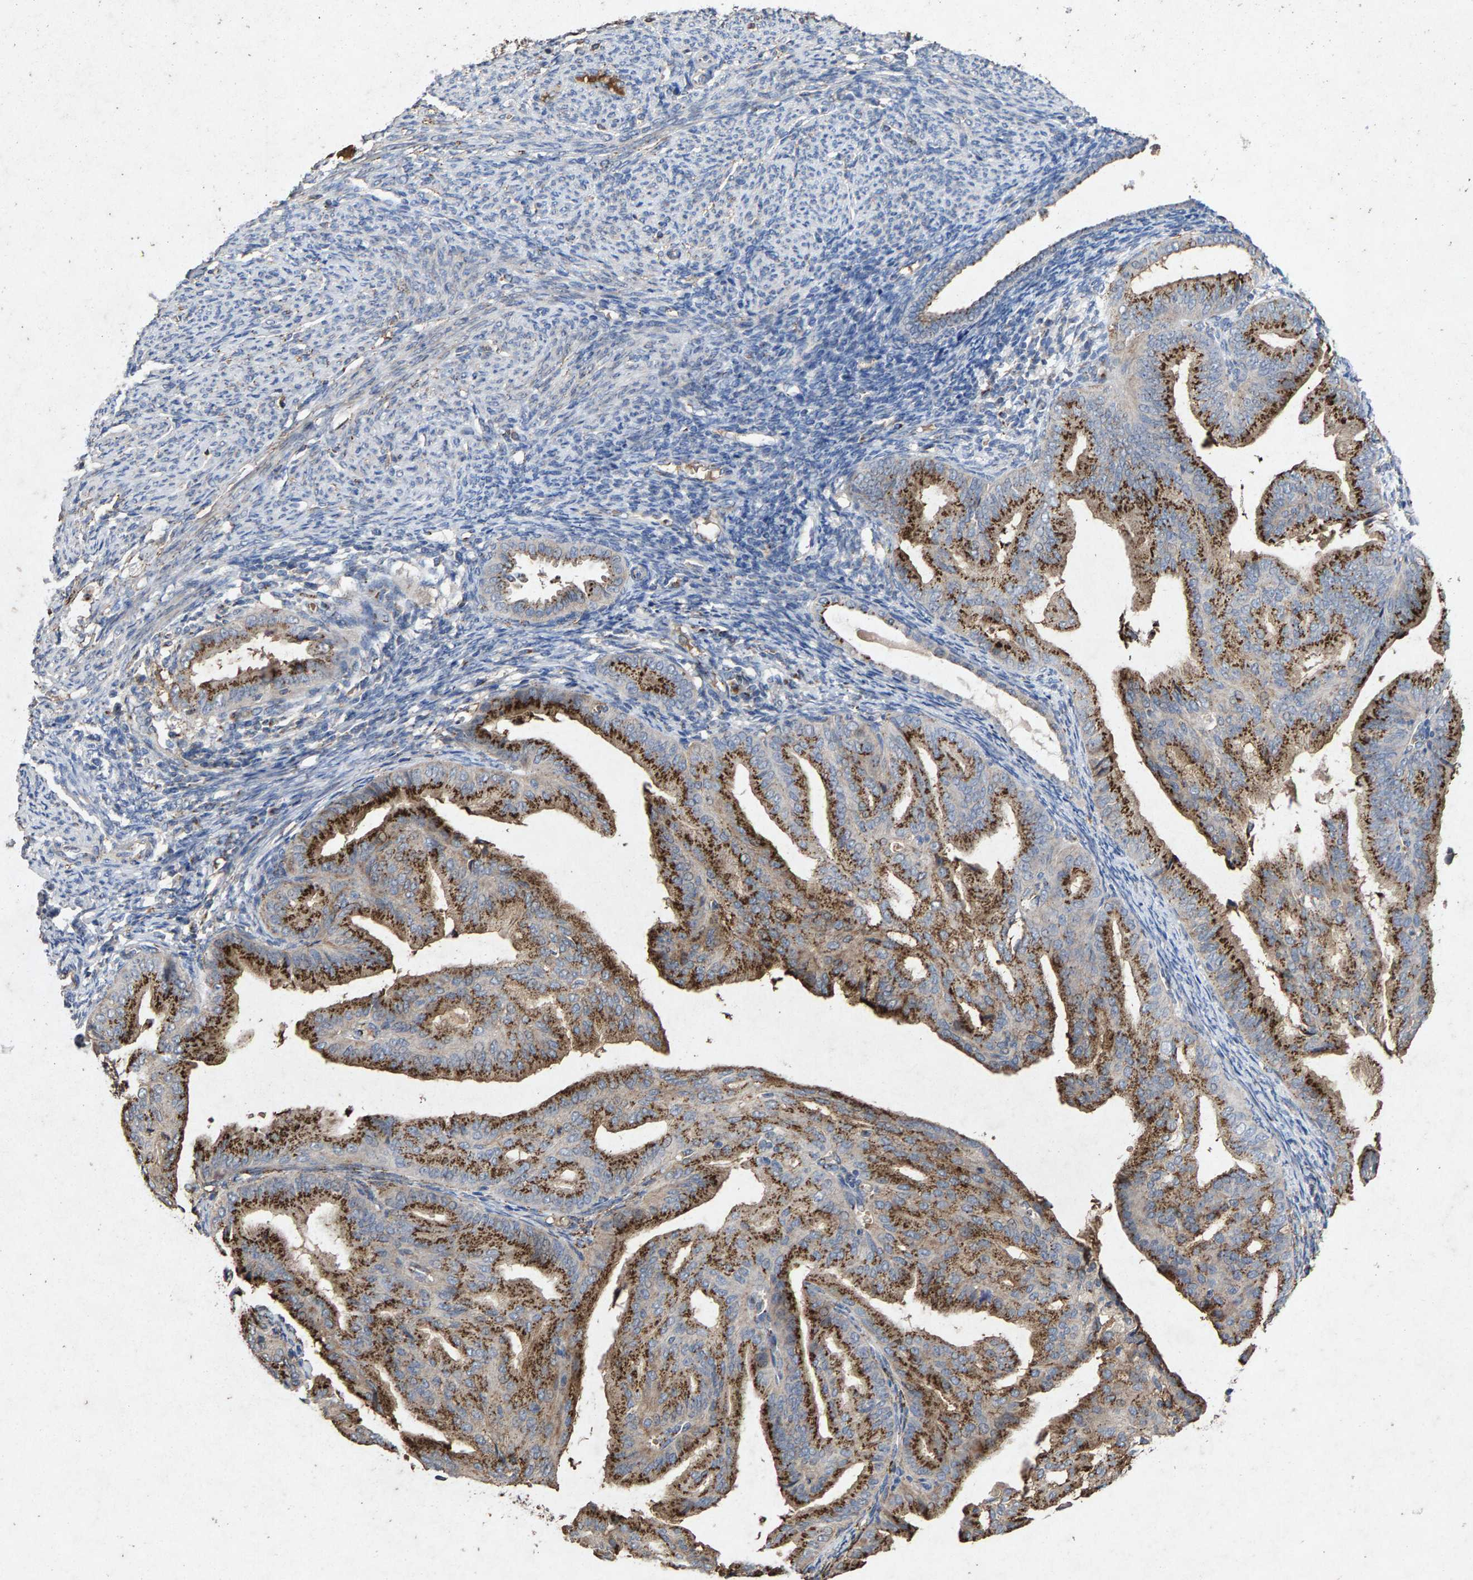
{"staining": {"intensity": "moderate", "quantity": ">75%", "location": "cytoplasmic/membranous"}, "tissue": "endometrial cancer", "cell_type": "Tumor cells", "image_type": "cancer", "snomed": [{"axis": "morphology", "description": "Adenocarcinoma, NOS"}, {"axis": "topography", "description": "Endometrium"}], "caption": "Endometrial adenocarcinoma was stained to show a protein in brown. There is medium levels of moderate cytoplasmic/membranous expression in approximately >75% of tumor cells.", "gene": "MAN2A1", "patient": {"sex": "female", "age": 58}}